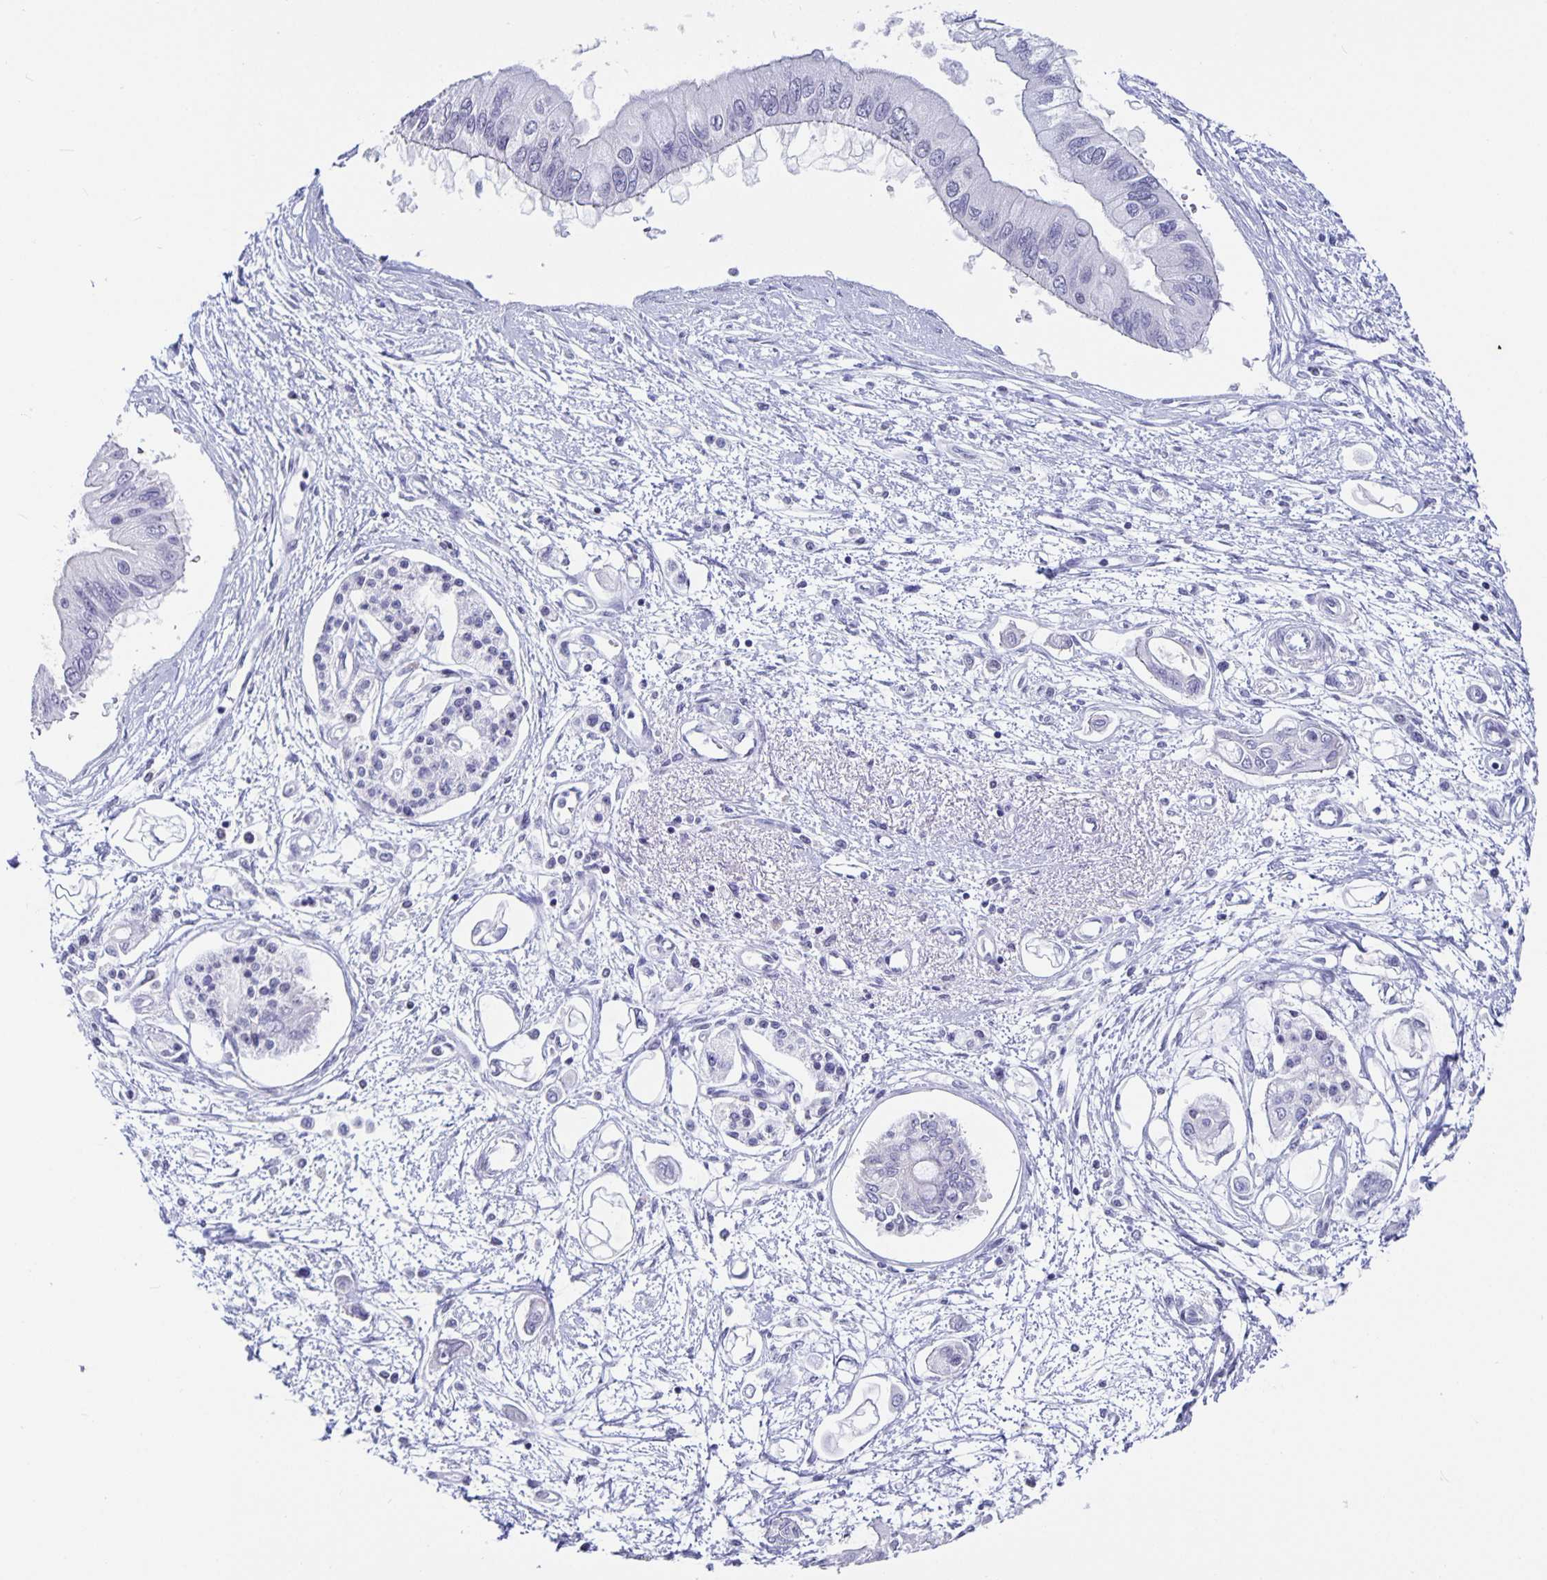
{"staining": {"intensity": "negative", "quantity": "none", "location": "none"}, "tissue": "pancreatic cancer", "cell_type": "Tumor cells", "image_type": "cancer", "snomed": [{"axis": "morphology", "description": "Adenocarcinoma, NOS"}, {"axis": "topography", "description": "Pancreas"}], "caption": "Immunohistochemistry (IHC) of human pancreatic adenocarcinoma displays no positivity in tumor cells. Nuclei are stained in blue.", "gene": "OLIG2", "patient": {"sex": "female", "age": 77}}